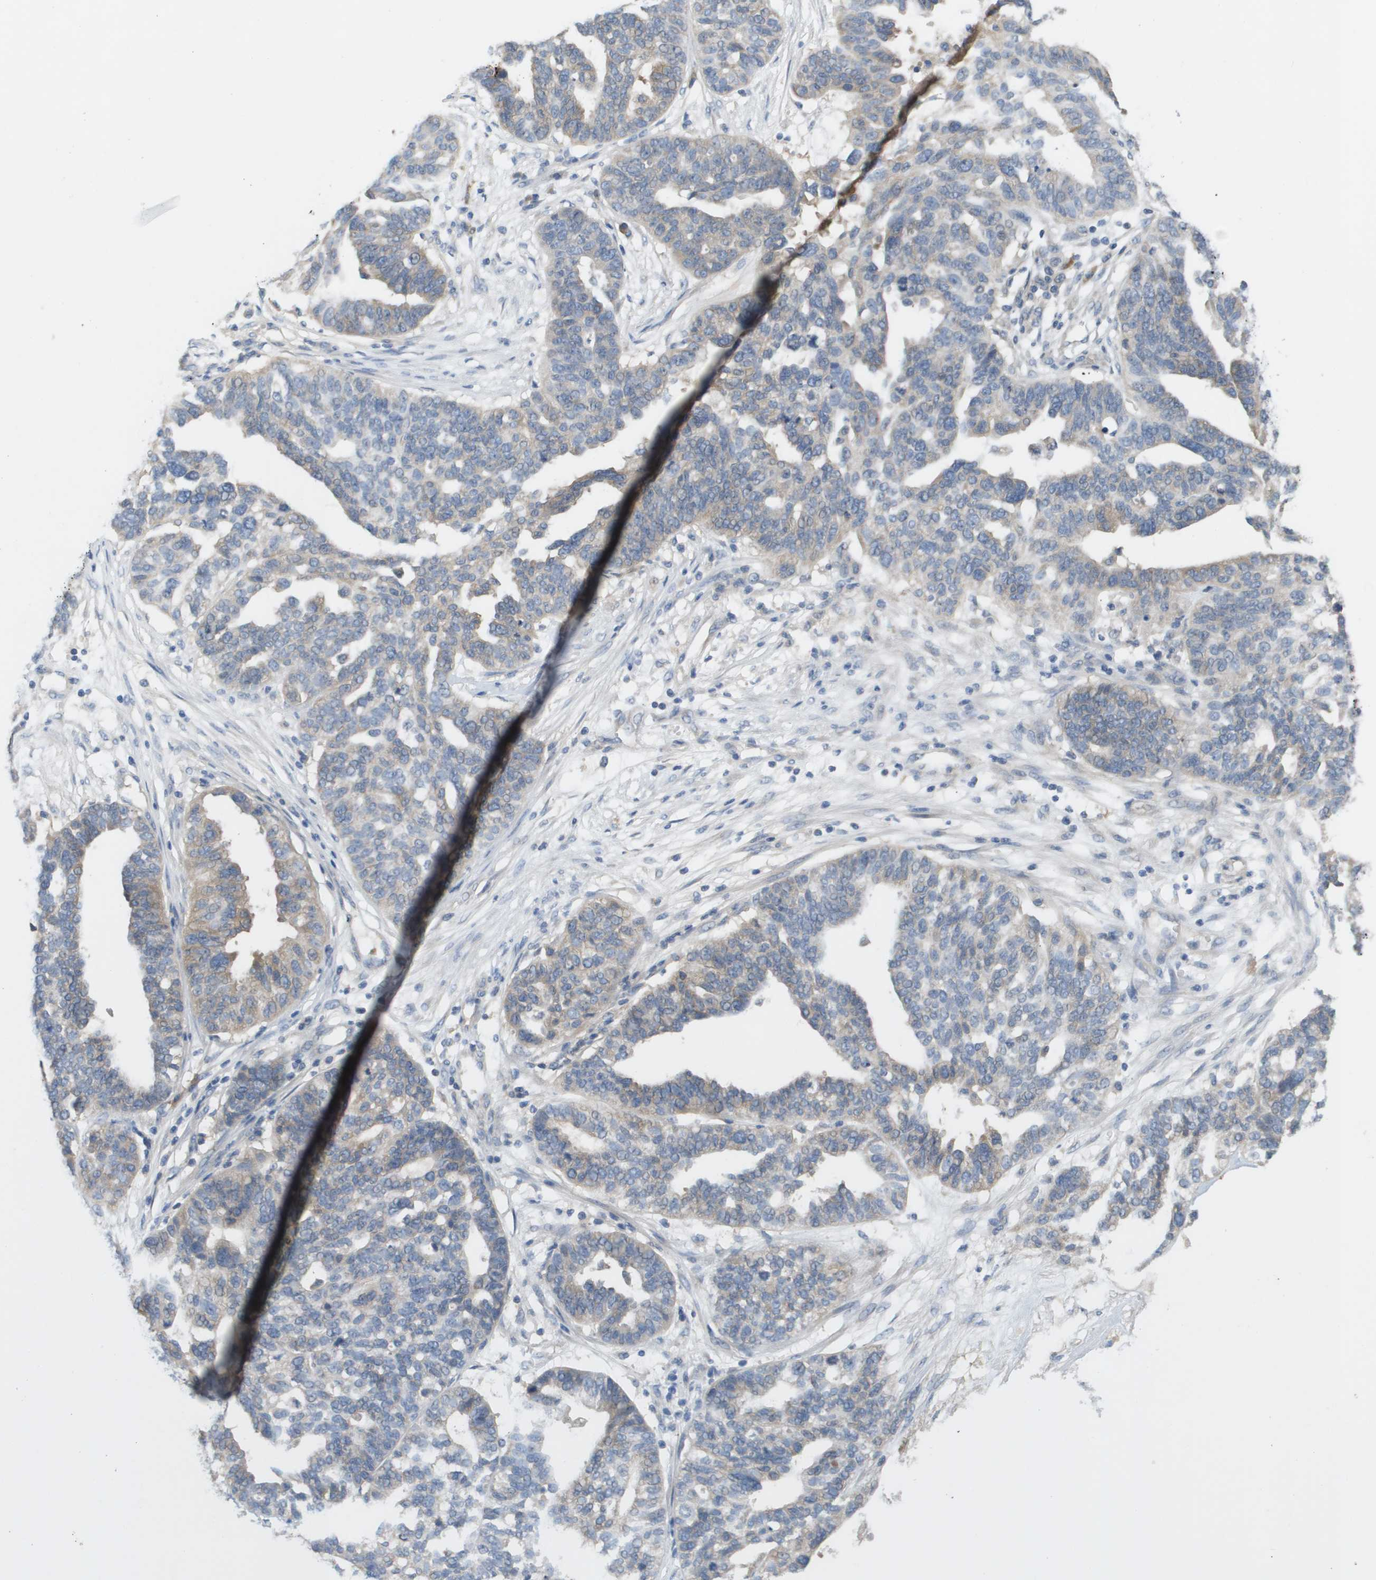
{"staining": {"intensity": "moderate", "quantity": "<25%", "location": "cytoplasmic/membranous"}, "tissue": "ovarian cancer", "cell_type": "Tumor cells", "image_type": "cancer", "snomed": [{"axis": "morphology", "description": "Cystadenocarcinoma, serous, NOS"}, {"axis": "topography", "description": "Ovary"}], "caption": "Moderate cytoplasmic/membranous positivity is seen in about <25% of tumor cells in ovarian cancer. (DAB IHC, brown staining for protein, blue staining for nuclei).", "gene": "UBA5", "patient": {"sex": "female", "age": 59}}